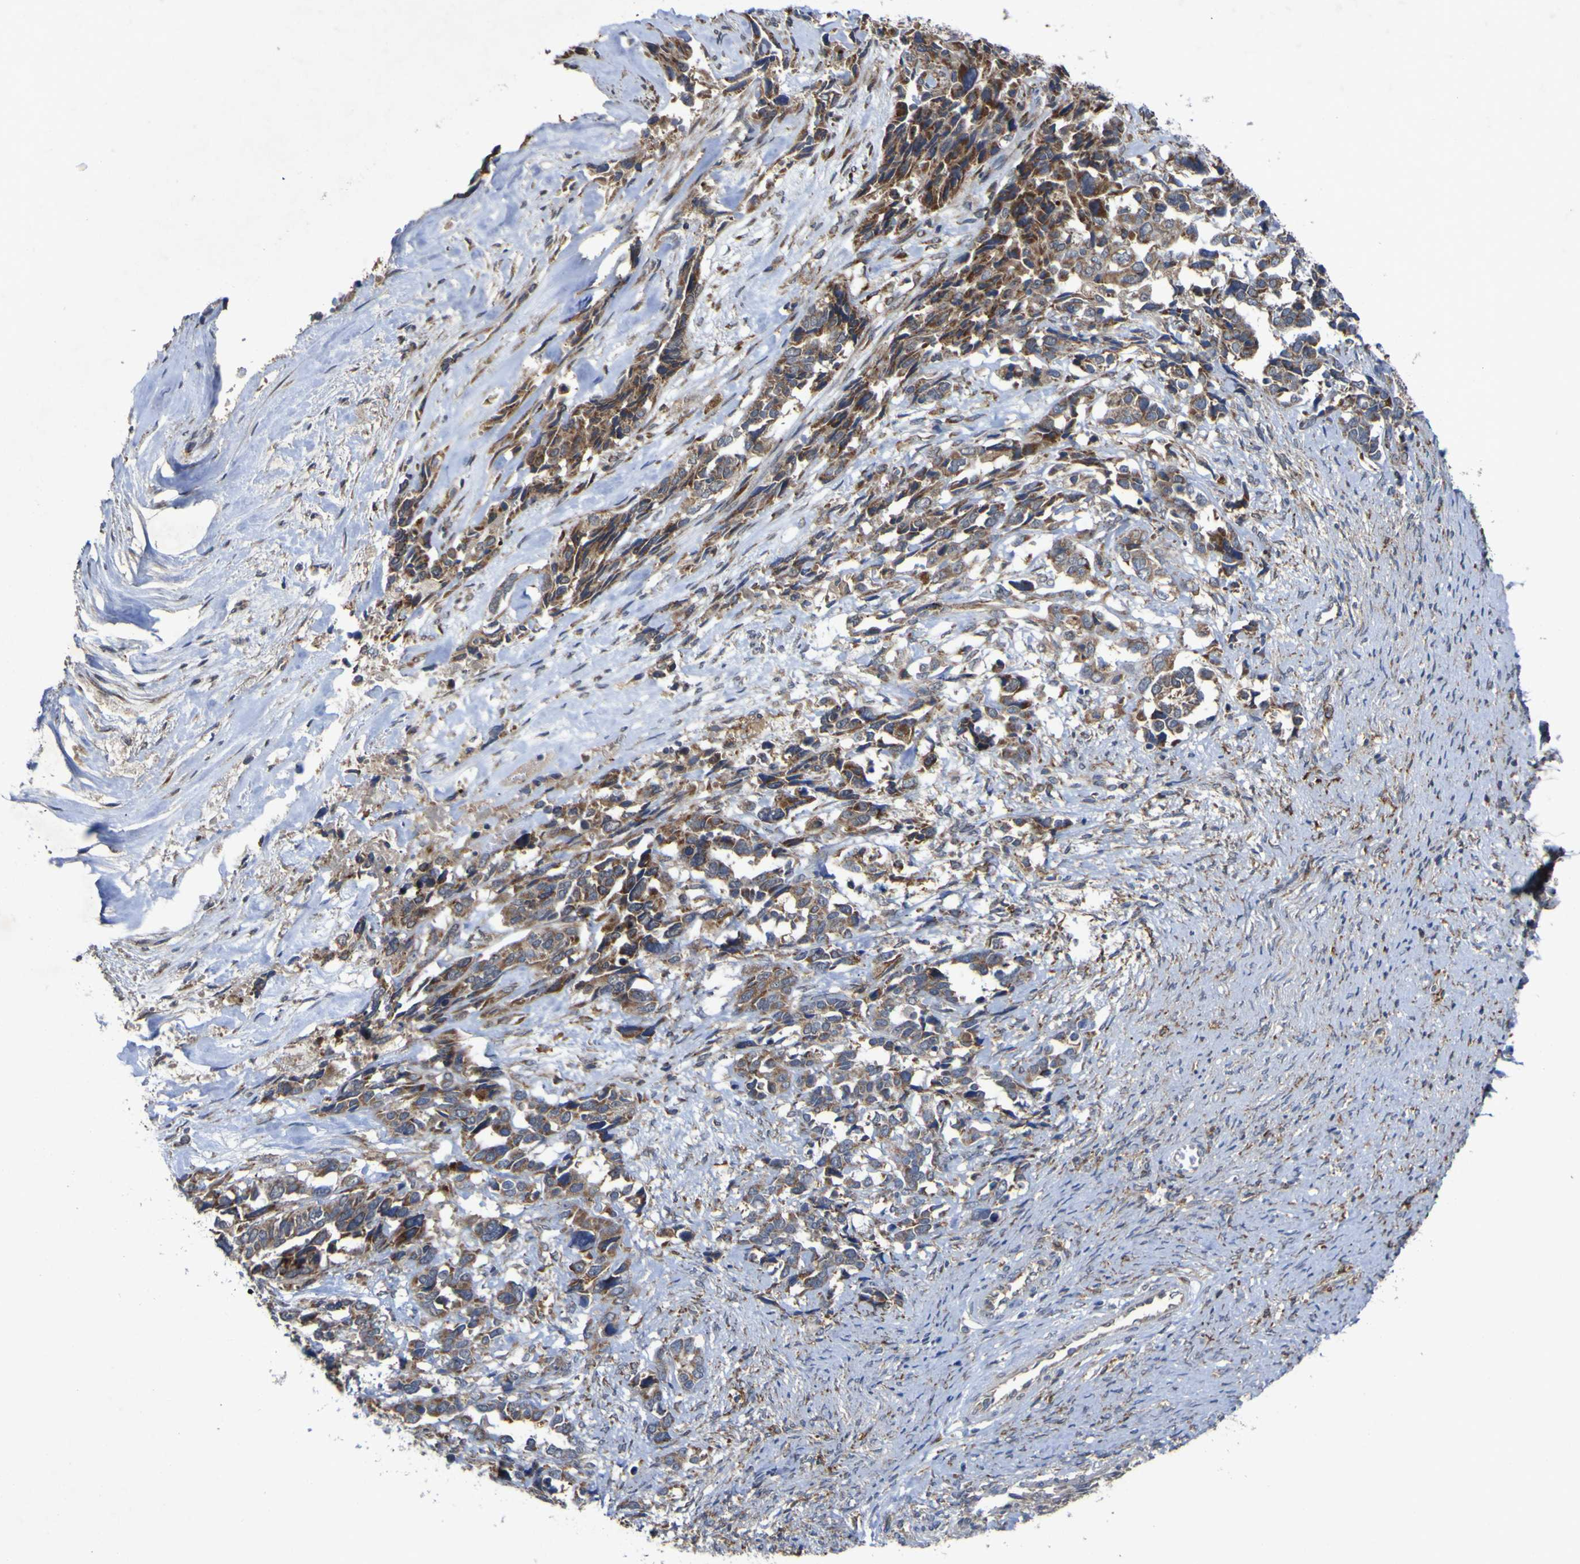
{"staining": {"intensity": "moderate", "quantity": ">75%", "location": "cytoplasmic/membranous"}, "tissue": "ovarian cancer", "cell_type": "Tumor cells", "image_type": "cancer", "snomed": [{"axis": "morphology", "description": "Cystadenocarcinoma, serous, NOS"}, {"axis": "topography", "description": "Ovary"}], "caption": "Moderate cytoplasmic/membranous positivity is seen in approximately >75% of tumor cells in ovarian cancer. (Stains: DAB (3,3'-diaminobenzidine) in brown, nuclei in blue, Microscopy: brightfield microscopy at high magnification).", "gene": "IRAK2", "patient": {"sex": "female", "age": 44}}